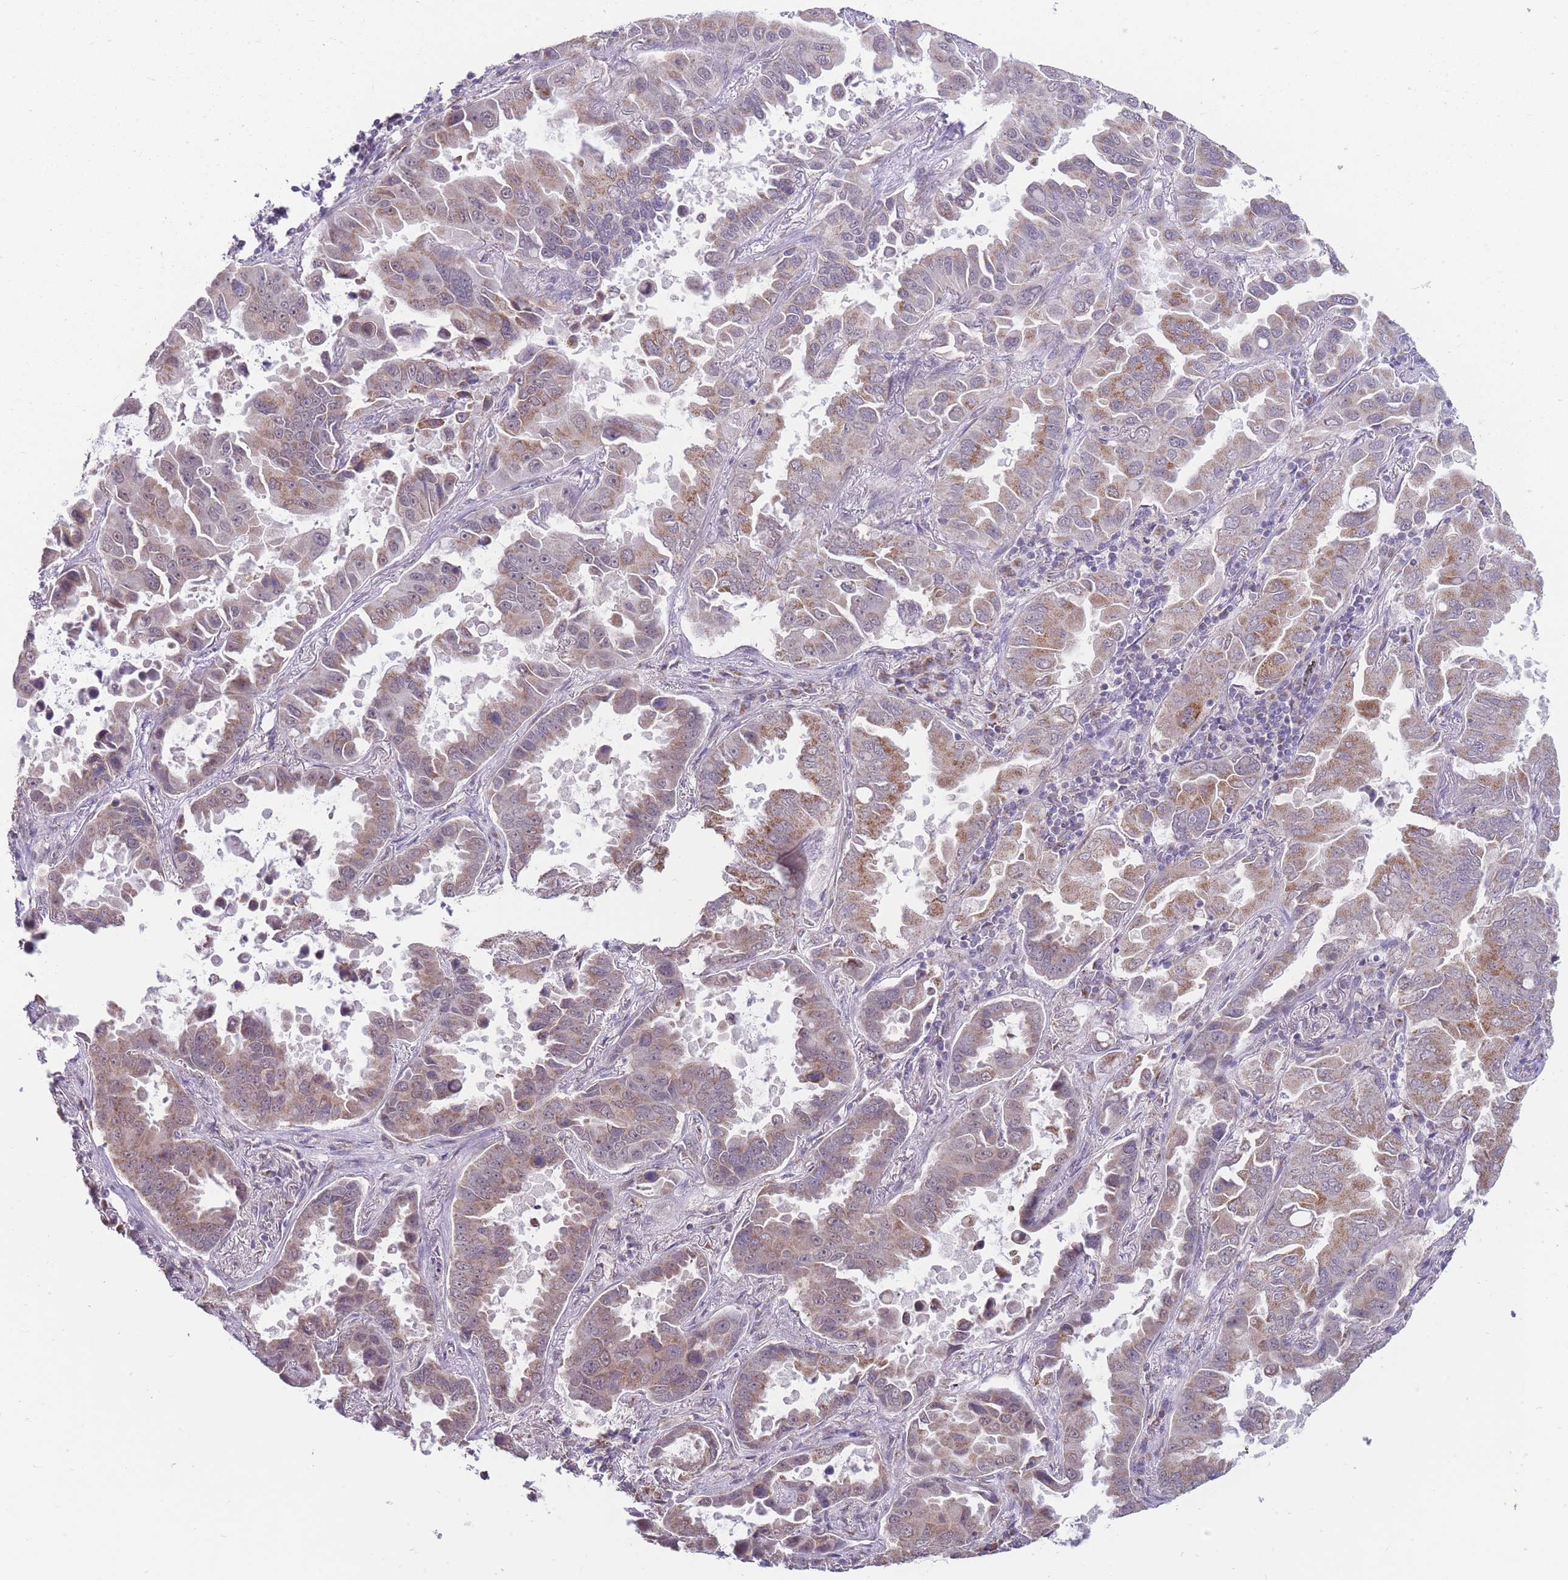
{"staining": {"intensity": "moderate", "quantity": "25%-75%", "location": "cytoplasmic/membranous"}, "tissue": "lung cancer", "cell_type": "Tumor cells", "image_type": "cancer", "snomed": [{"axis": "morphology", "description": "Adenocarcinoma, NOS"}, {"axis": "topography", "description": "Lung"}], "caption": "Protein expression by IHC reveals moderate cytoplasmic/membranous expression in approximately 25%-75% of tumor cells in lung cancer.", "gene": "NELL1", "patient": {"sex": "male", "age": 64}}